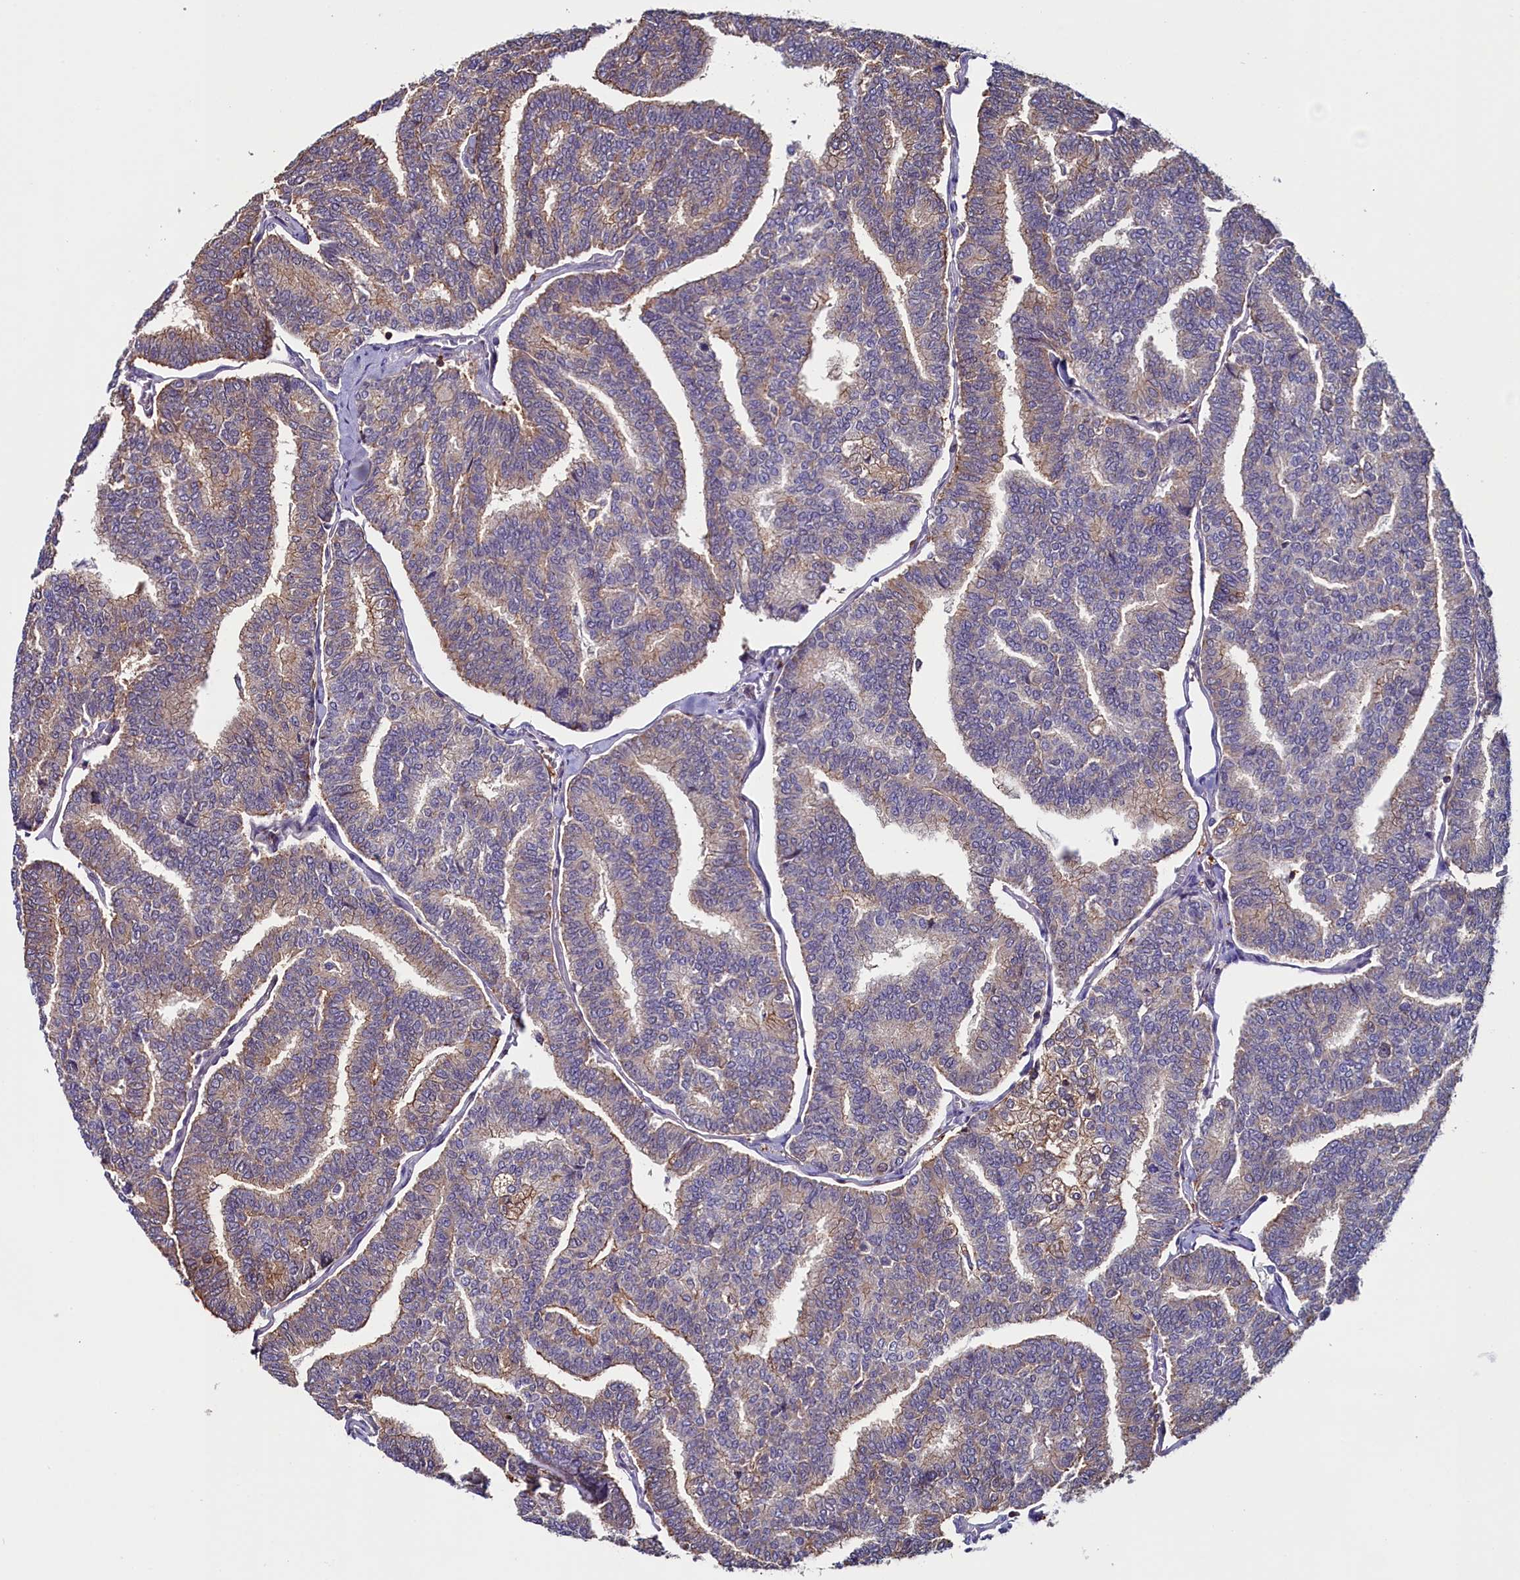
{"staining": {"intensity": "weak", "quantity": "25%-75%", "location": "cytoplasmic/membranous"}, "tissue": "thyroid cancer", "cell_type": "Tumor cells", "image_type": "cancer", "snomed": [{"axis": "morphology", "description": "Papillary adenocarcinoma, NOS"}, {"axis": "topography", "description": "Thyroid gland"}], "caption": "Thyroid cancer (papillary adenocarcinoma) stained with a protein marker exhibits weak staining in tumor cells.", "gene": "CIAPIN1", "patient": {"sex": "female", "age": 35}}